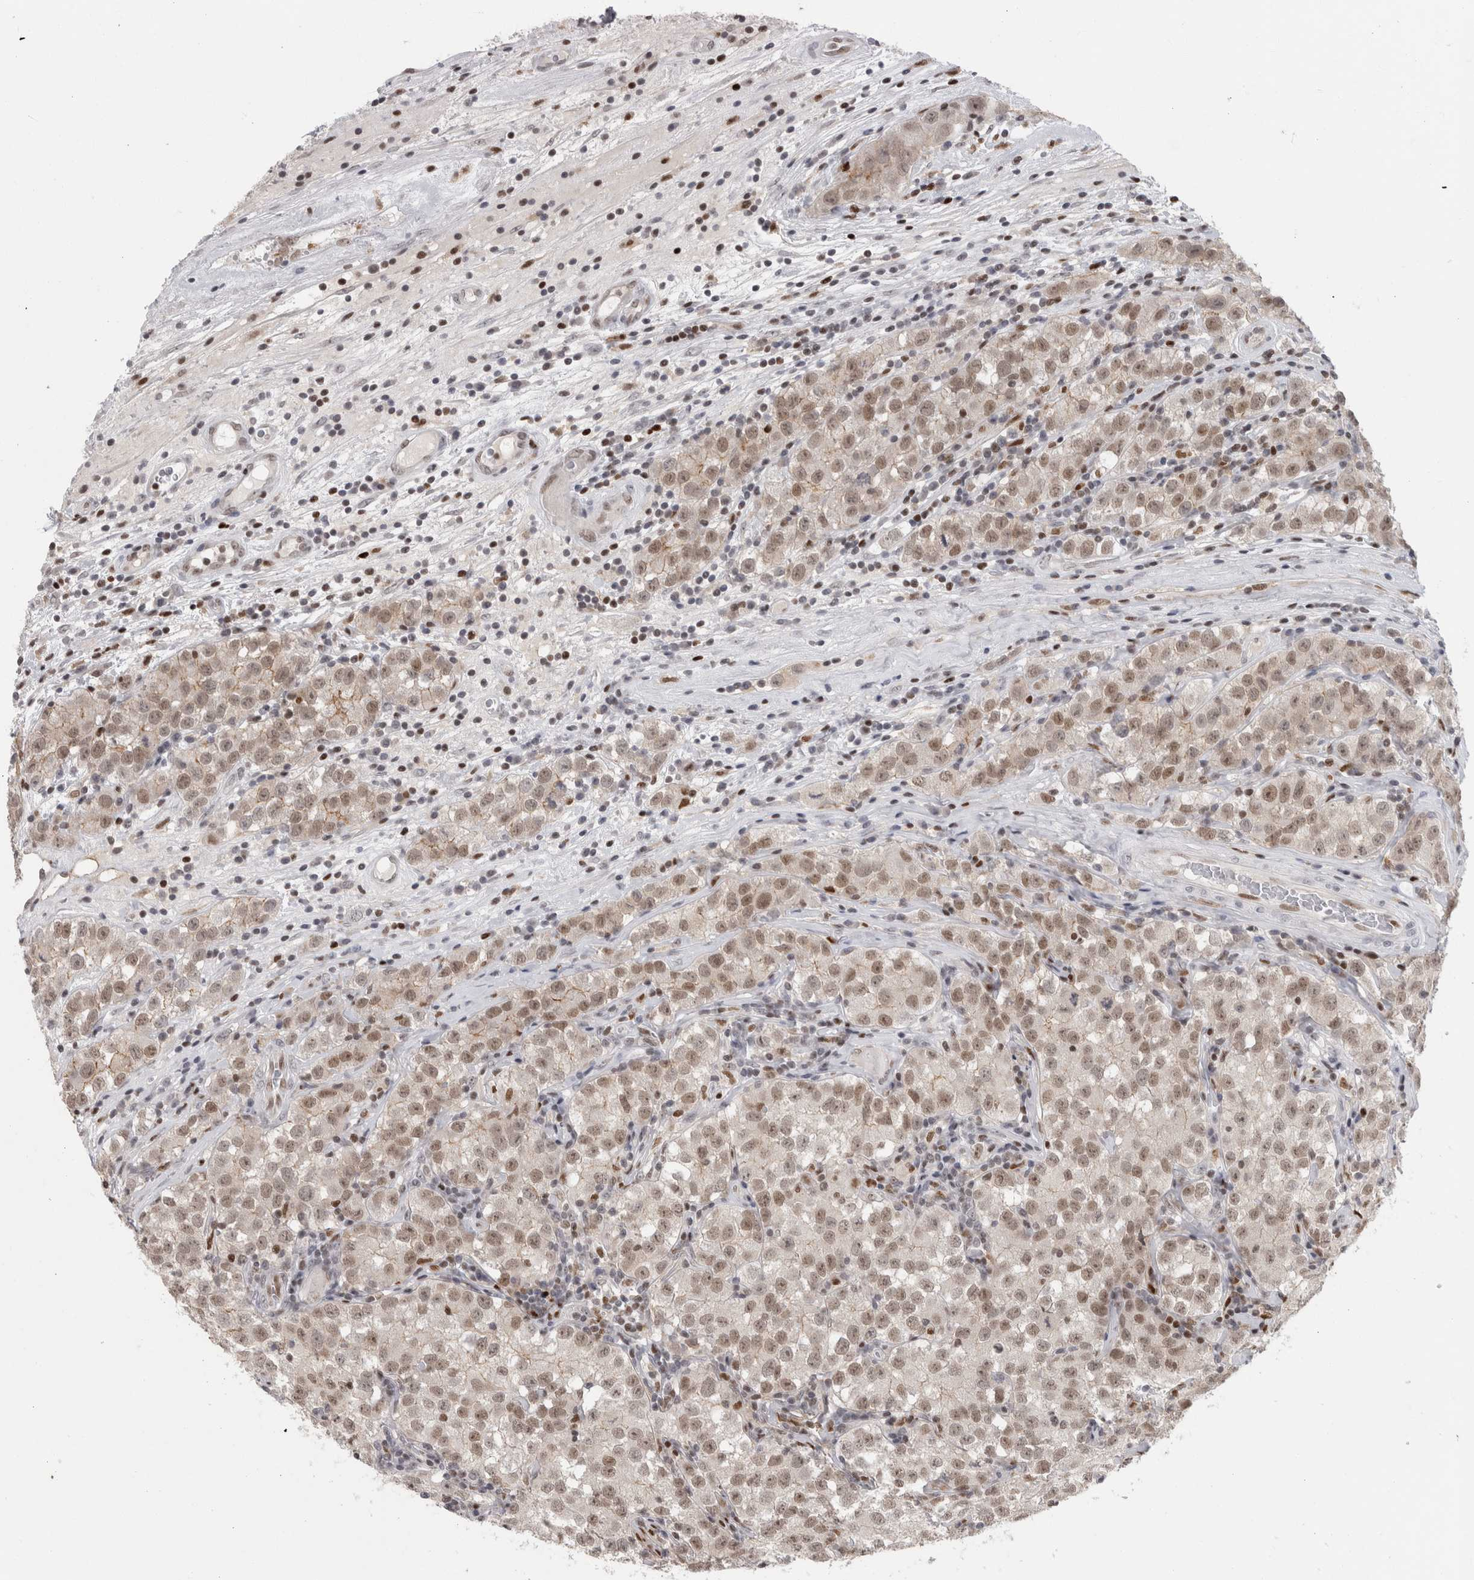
{"staining": {"intensity": "weak", "quantity": "25%-75%", "location": "nuclear"}, "tissue": "testis cancer", "cell_type": "Tumor cells", "image_type": "cancer", "snomed": [{"axis": "morphology", "description": "Seminoma, NOS"}, {"axis": "morphology", "description": "Carcinoma, Embryonal, NOS"}, {"axis": "topography", "description": "Testis"}], "caption": "About 25%-75% of tumor cells in human testis embryonal carcinoma demonstrate weak nuclear protein expression as visualized by brown immunohistochemical staining.", "gene": "SRARP", "patient": {"sex": "male", "age": 43}}